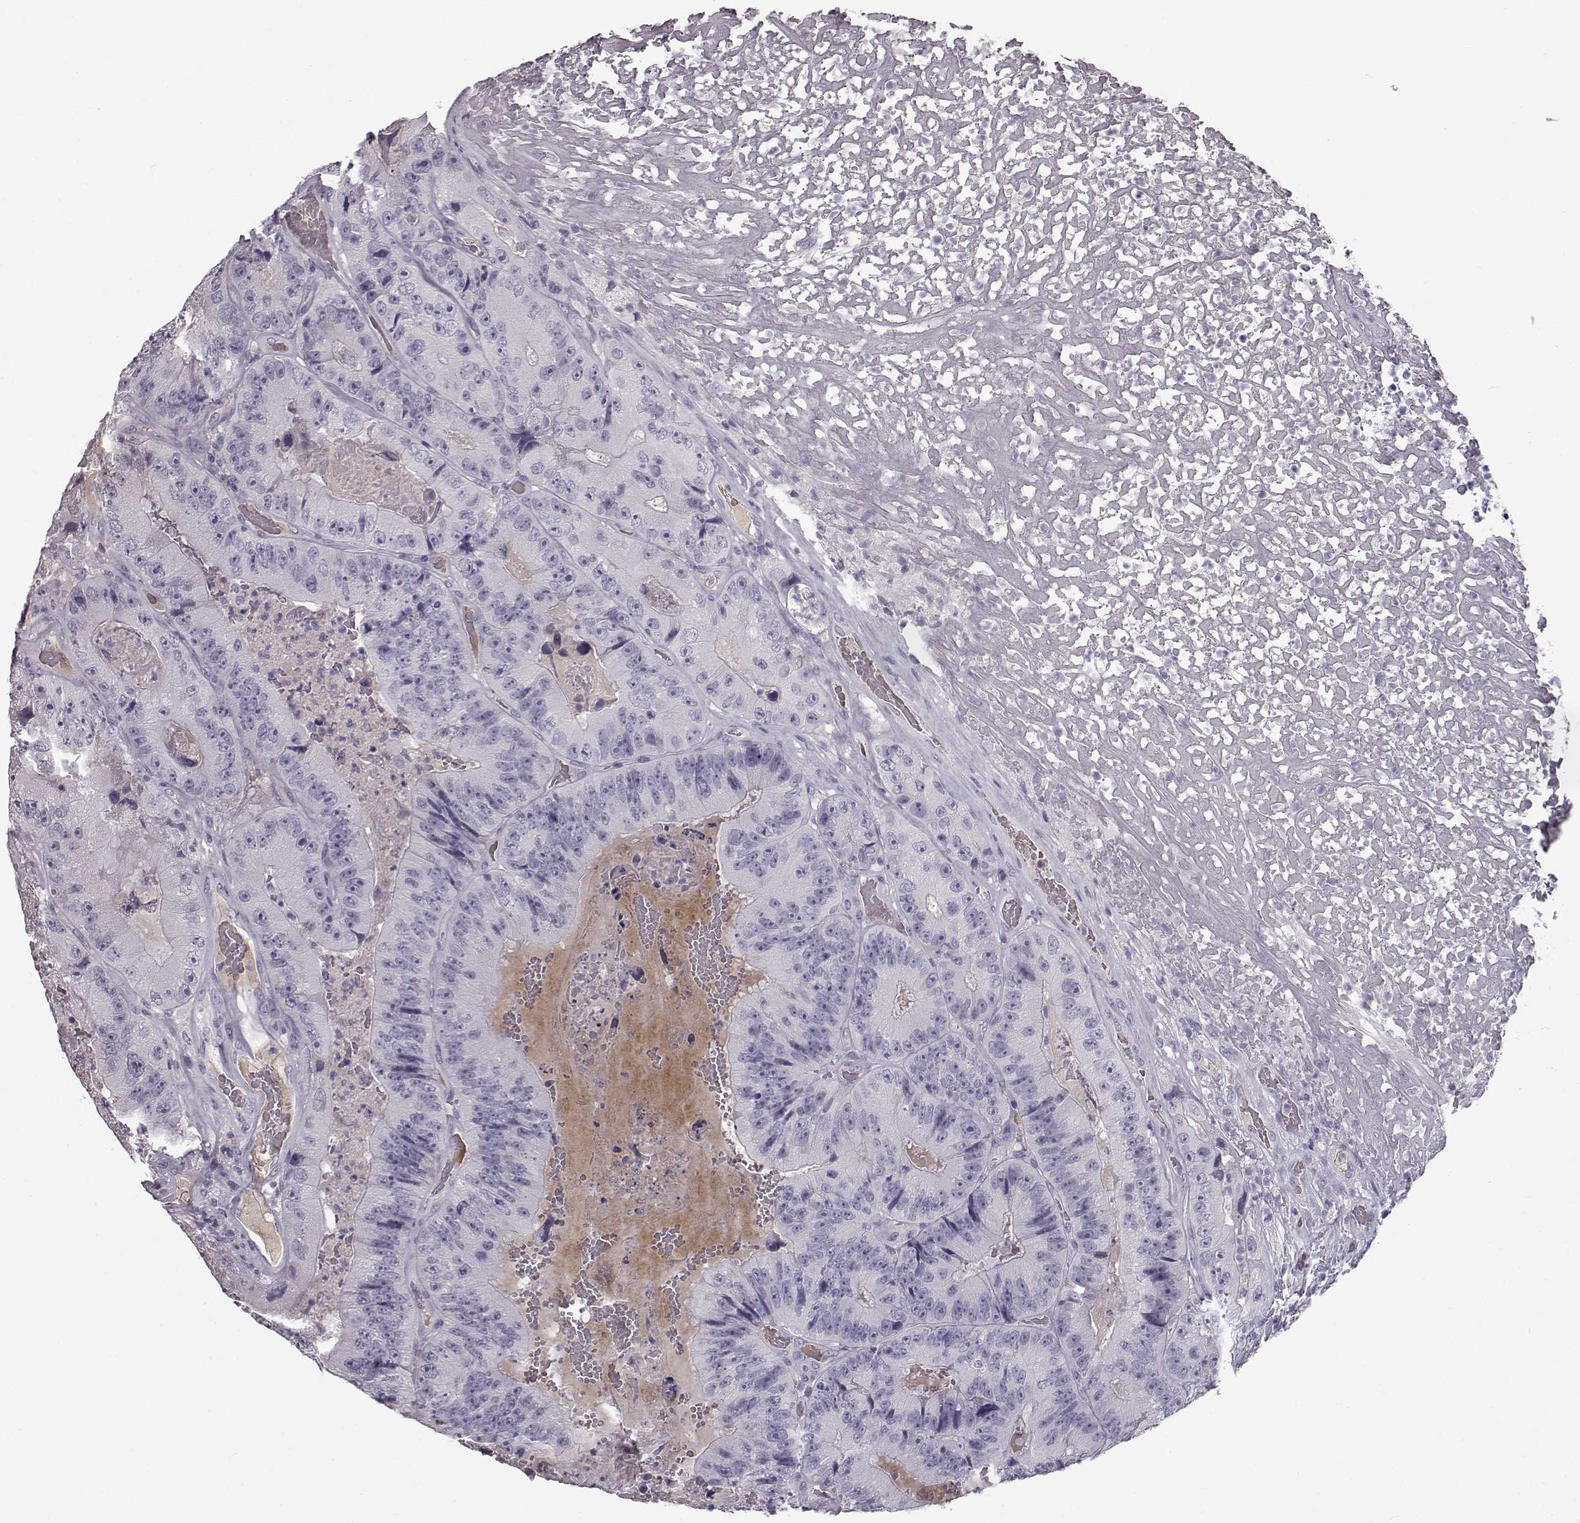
{"staining": {"intensity": "negative", "quantity": "none", "location": "none"}, "tissue": "colorectal cancer", "cell_type": "Tumor cells", "image_type": "cancer", "snomed": [{"axis": "morphology", "description": "Adenocarcinoma, NOS"}, {"axis": "topography", "description": "Colon"}], "caption": "IHC of colorectal adenocarcinoma demonstrates no positivity in tumor cells.", "gene": "CCL19", "patient": {"sex": "female", "age": 86}}